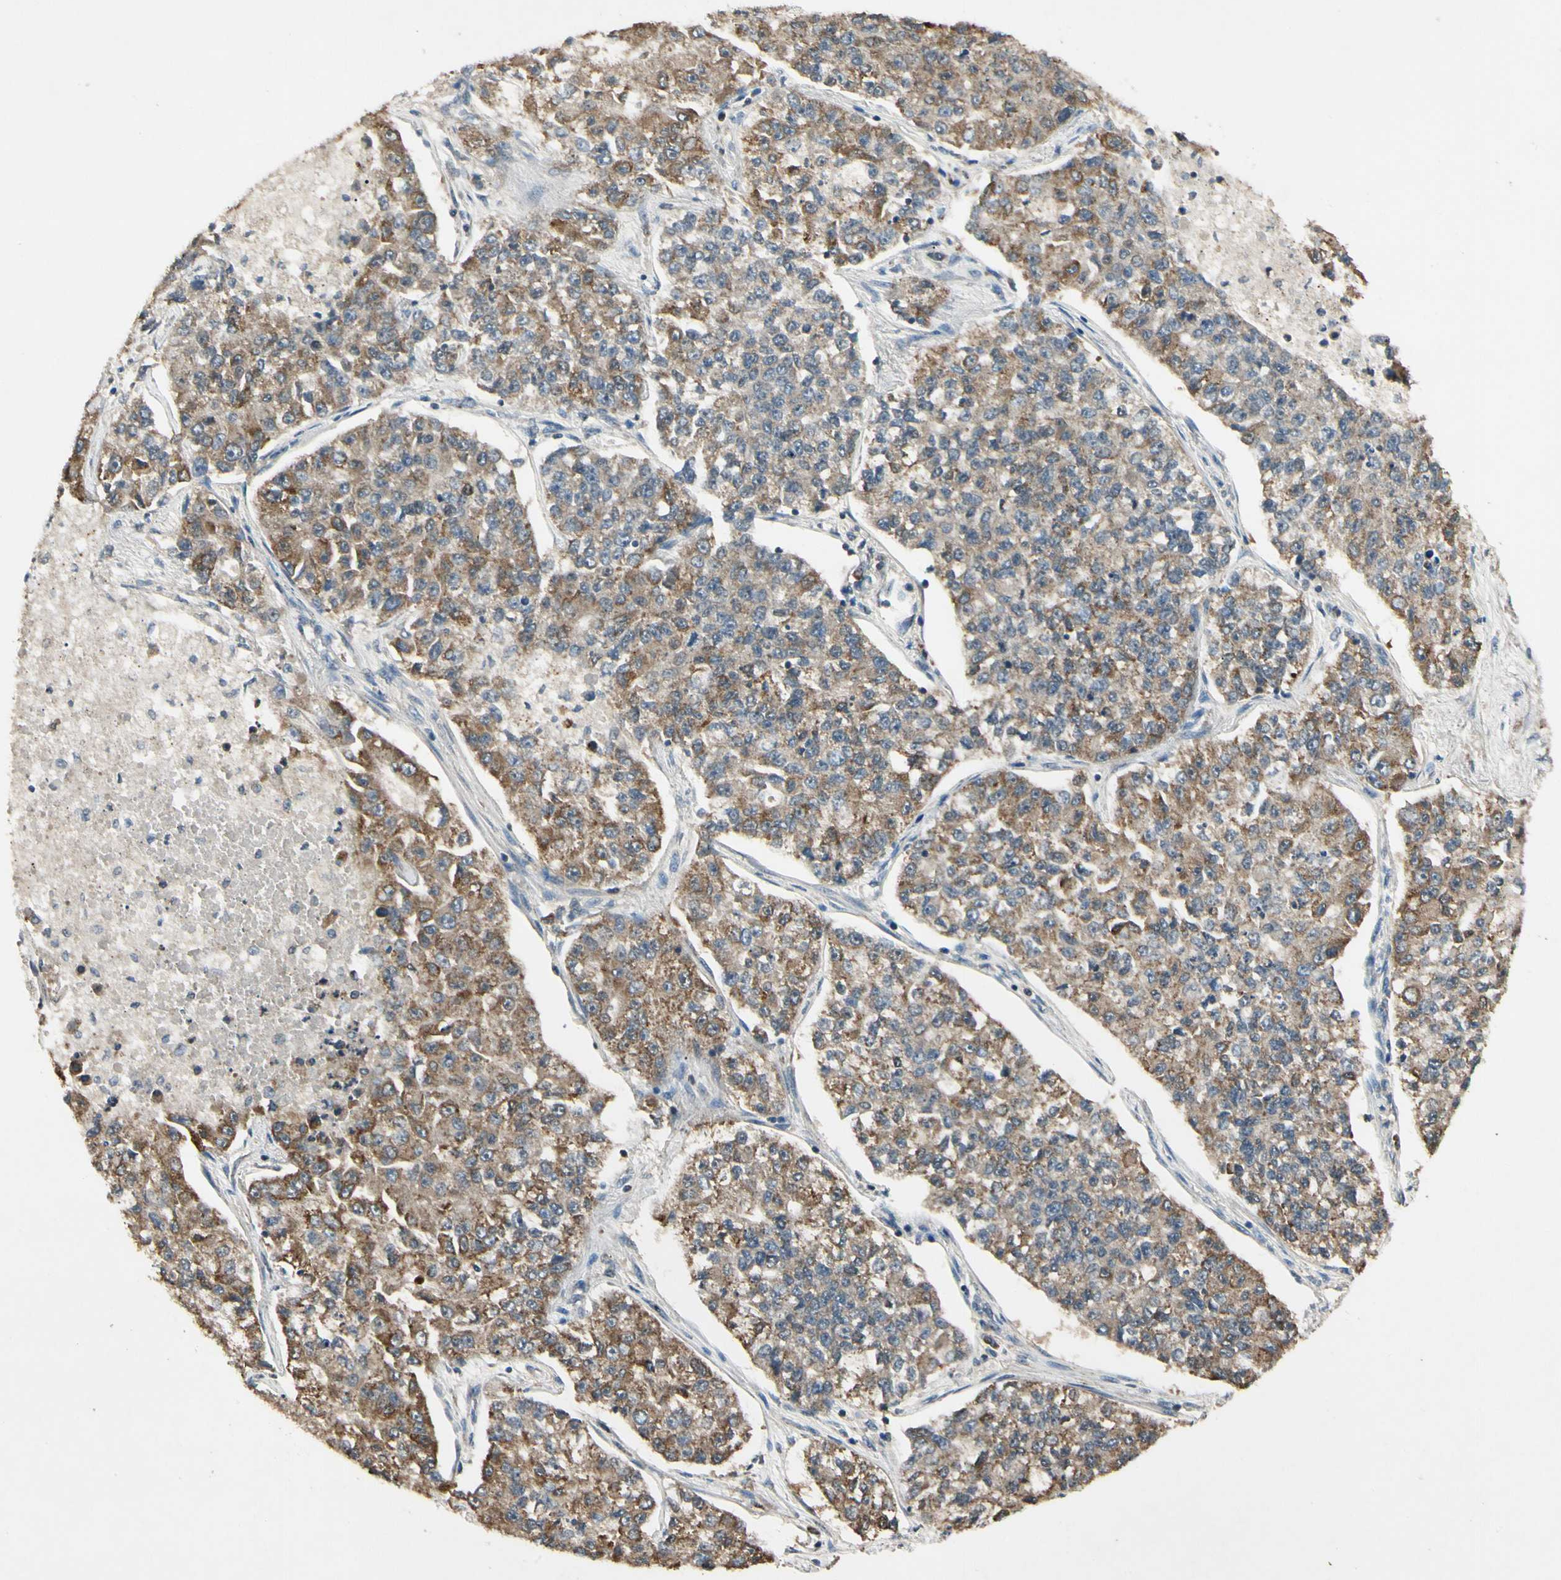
{"staining": {"intensity": "moderate", "quantity": "25%-75%", "location": "cytoplasmic/membranous"}, "tissue": "lung cancer", "cell_type": "Tumor cells", "image_type": "cancer", "snomed": [{"axis": "morphology", "description": "Adenocarcinoma, NOS"}, {"axis": "topography", "description": "Lung"}], "caption": "There is medium levels of moderate cytoplasmic/membranous expression in tumor cells of lung cancer, as demonstrated by immunohistochemical staining (brown color).", "gene": "PRDX5", "patient": {"sex": "male", "age": 49}}